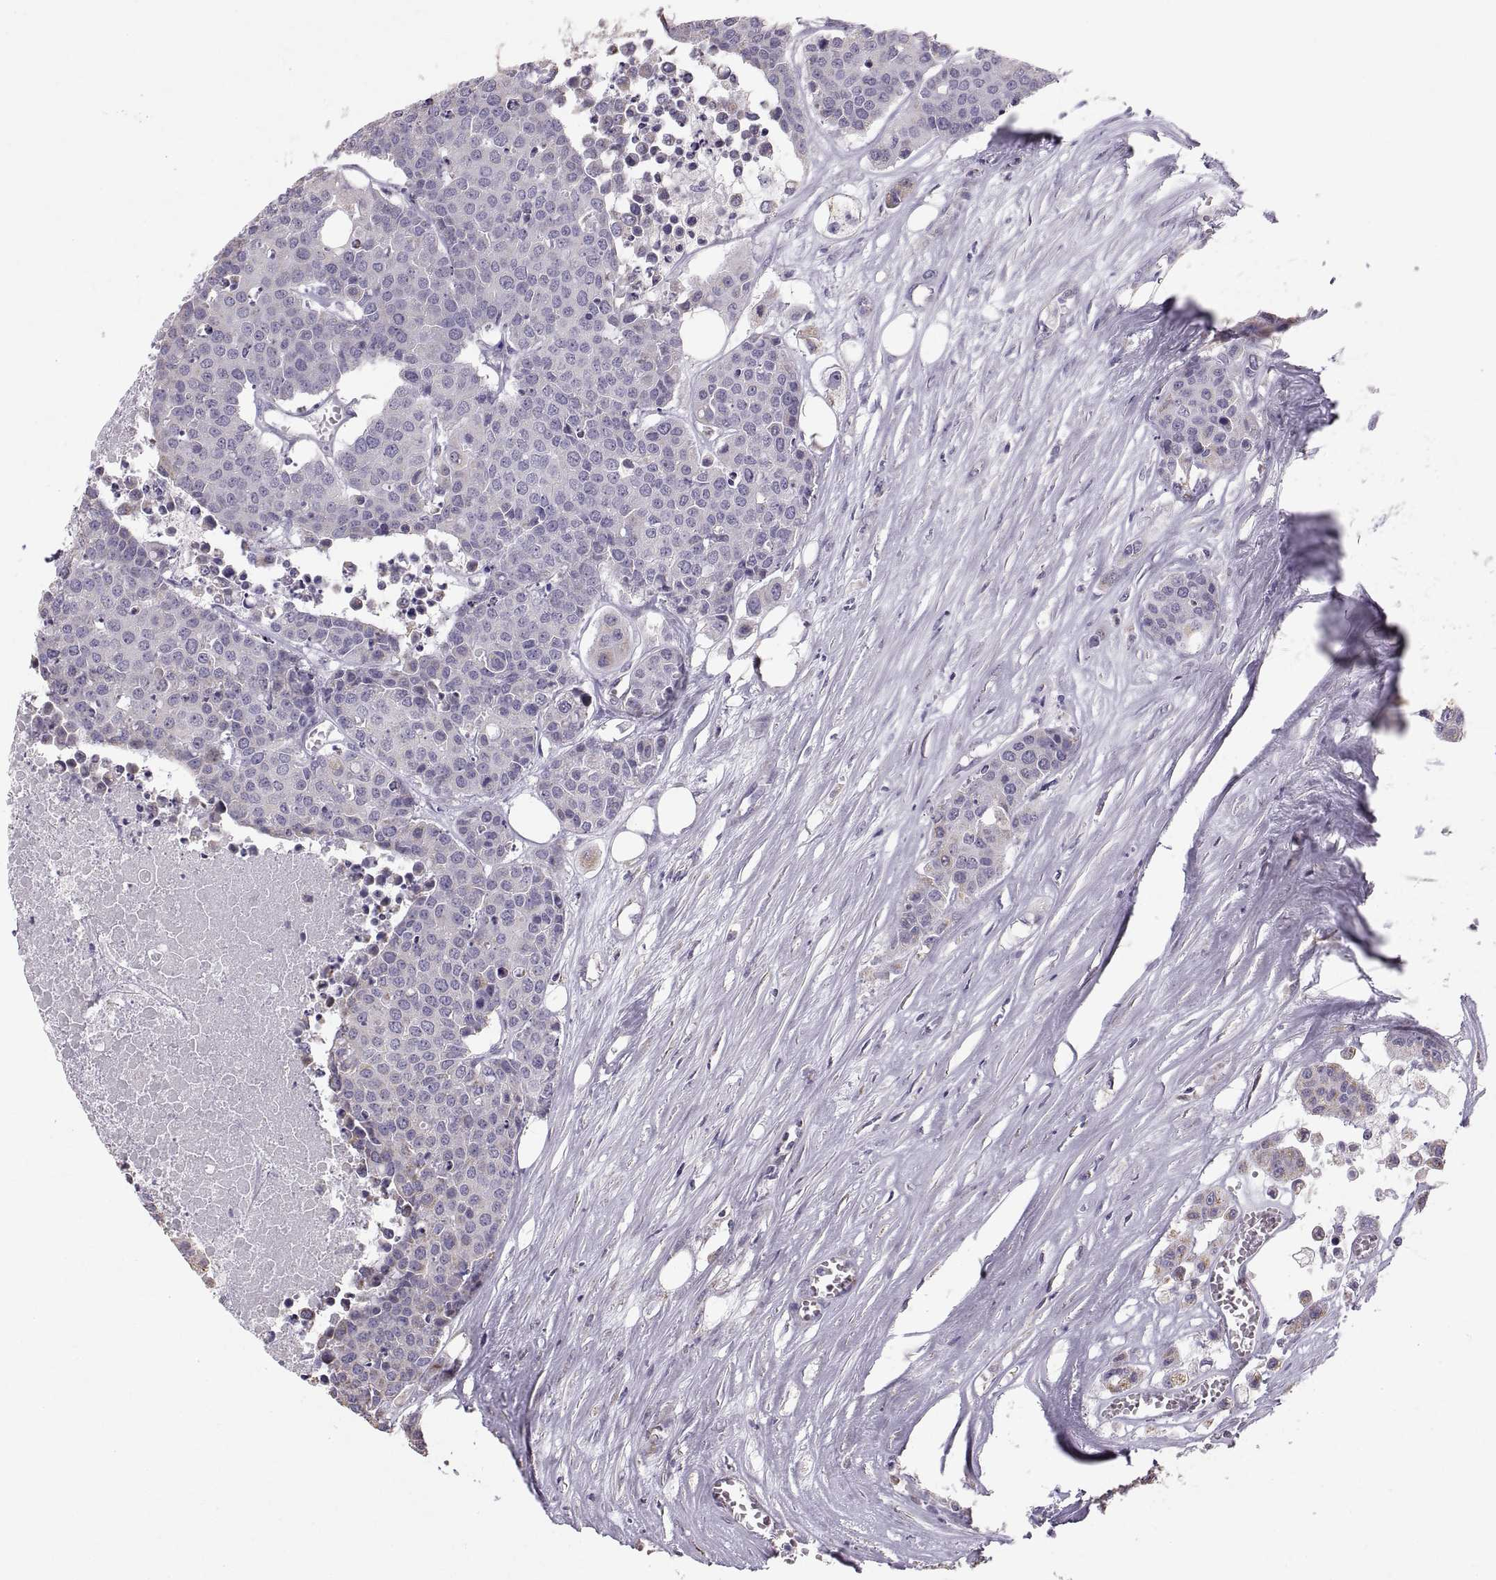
{"staining": {"intensity": "negative", "quantity": "none", "location": "none"}, "tissue": "carcinoid", "cell_type": "Tumor cells", "image_type": "cancer", "snomed": [{"axis": "morphology", "description": "Carcinoid, malignant, NOS"}, {"axis": "topography", "description": "Colon"}], "caption": "An immunohistochemistry photomicrograph of carcinoid is shown. There is no staining in tumor cells of carcinoid.", "gene": "STMND1", "patient": {"sex": "male", "age": 81}}